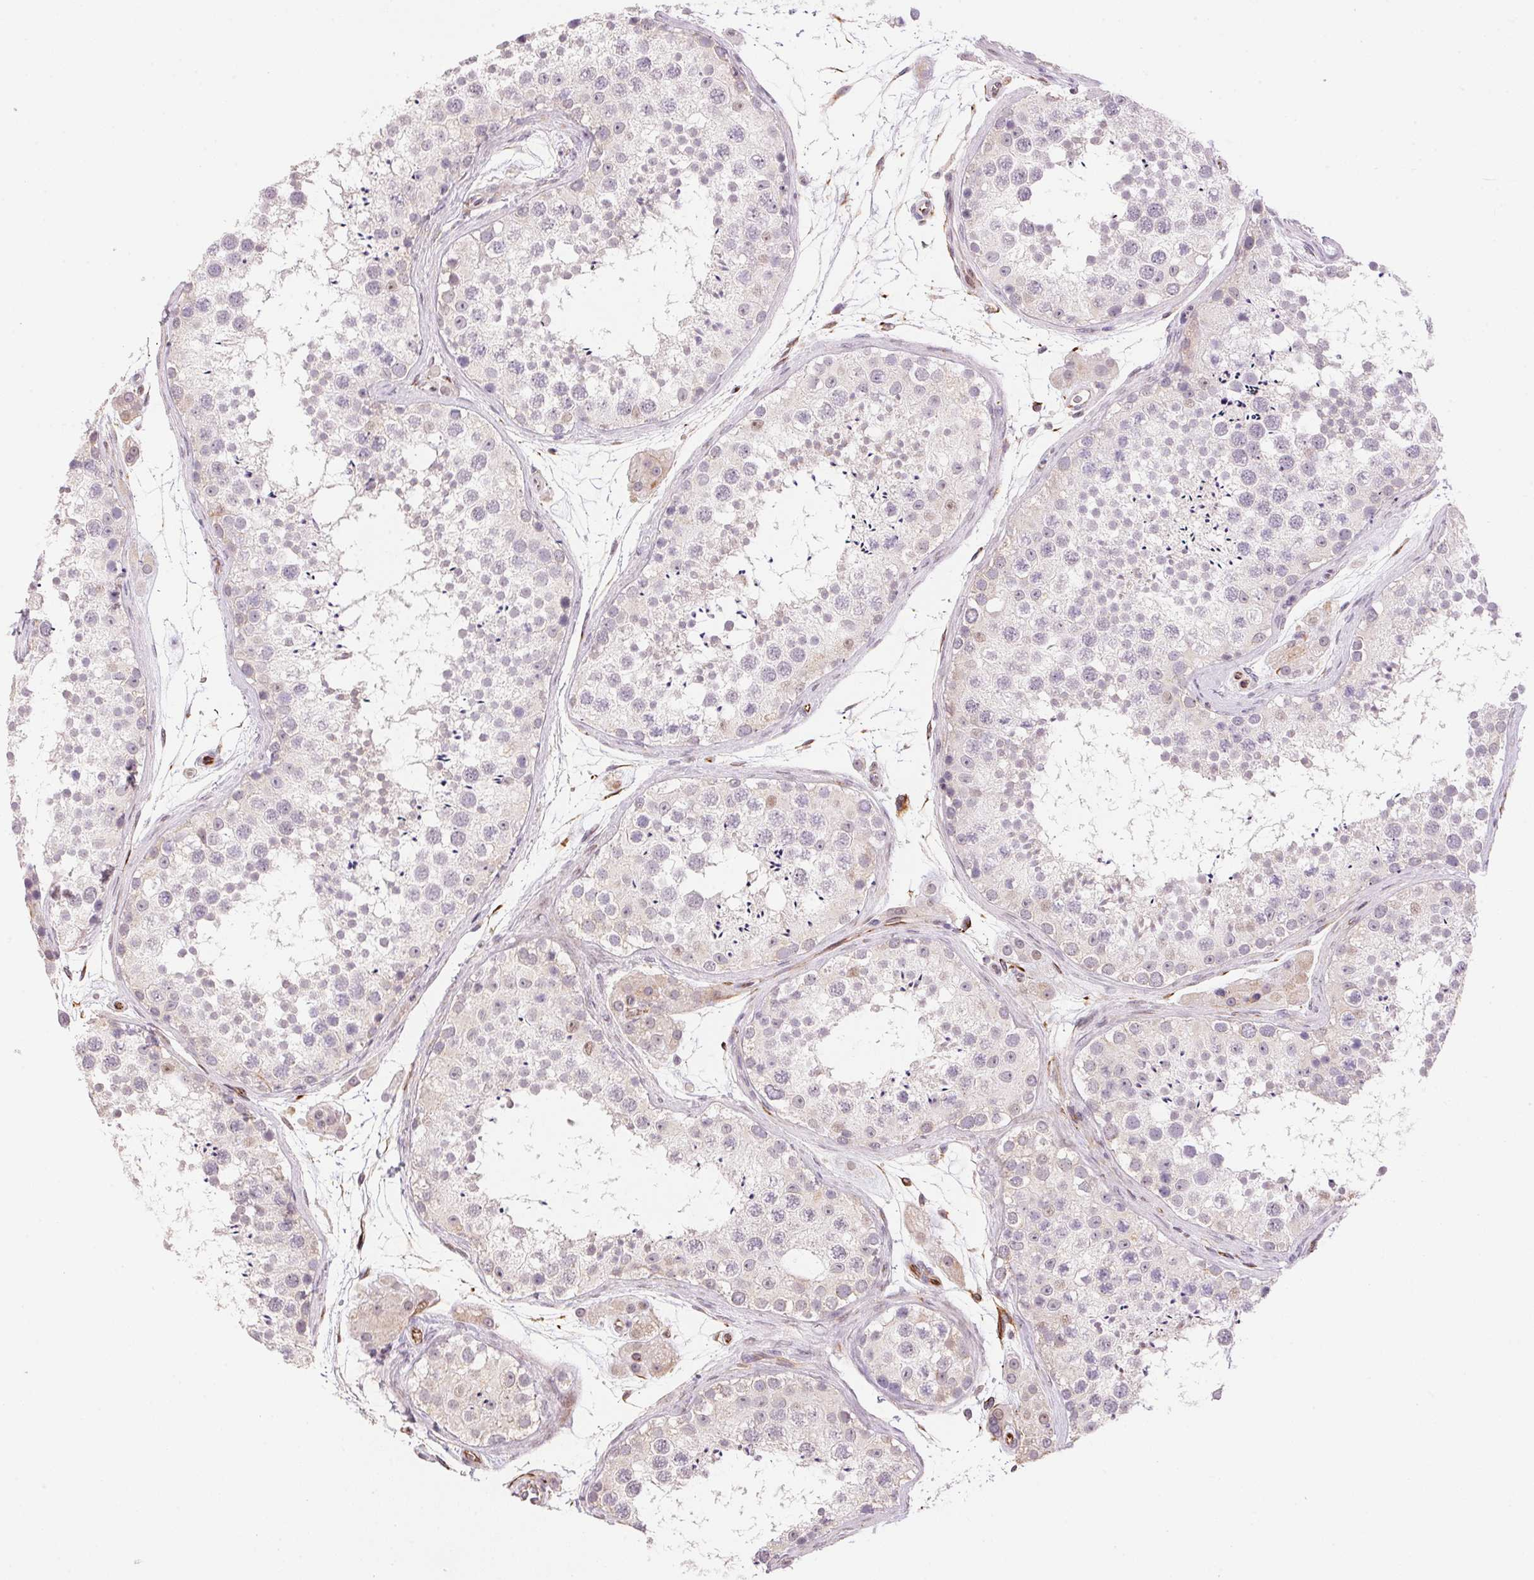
{"staining": {"intensity": "negative", "quantity": "none", "location": "none"}, "tissue": "testis", "cell_type": "Cells in seminiferous ducts", "image_type": "normal", "snomed": [{"axis": "morphology", "description": "Normal tissue, NOS"}, {"axis": "topography", "description": "Testis"}], "caption": "The immunohistochemistry (IHC) image has no significant staining in cells in seminiferous ducts of testis. Brightfield microscopy of IHC stained with DAB (brown) and hematoxylin (blue), captured at high magnification.", "gene": "GYG2", "patient": {"sex": "male", "age": 41}}